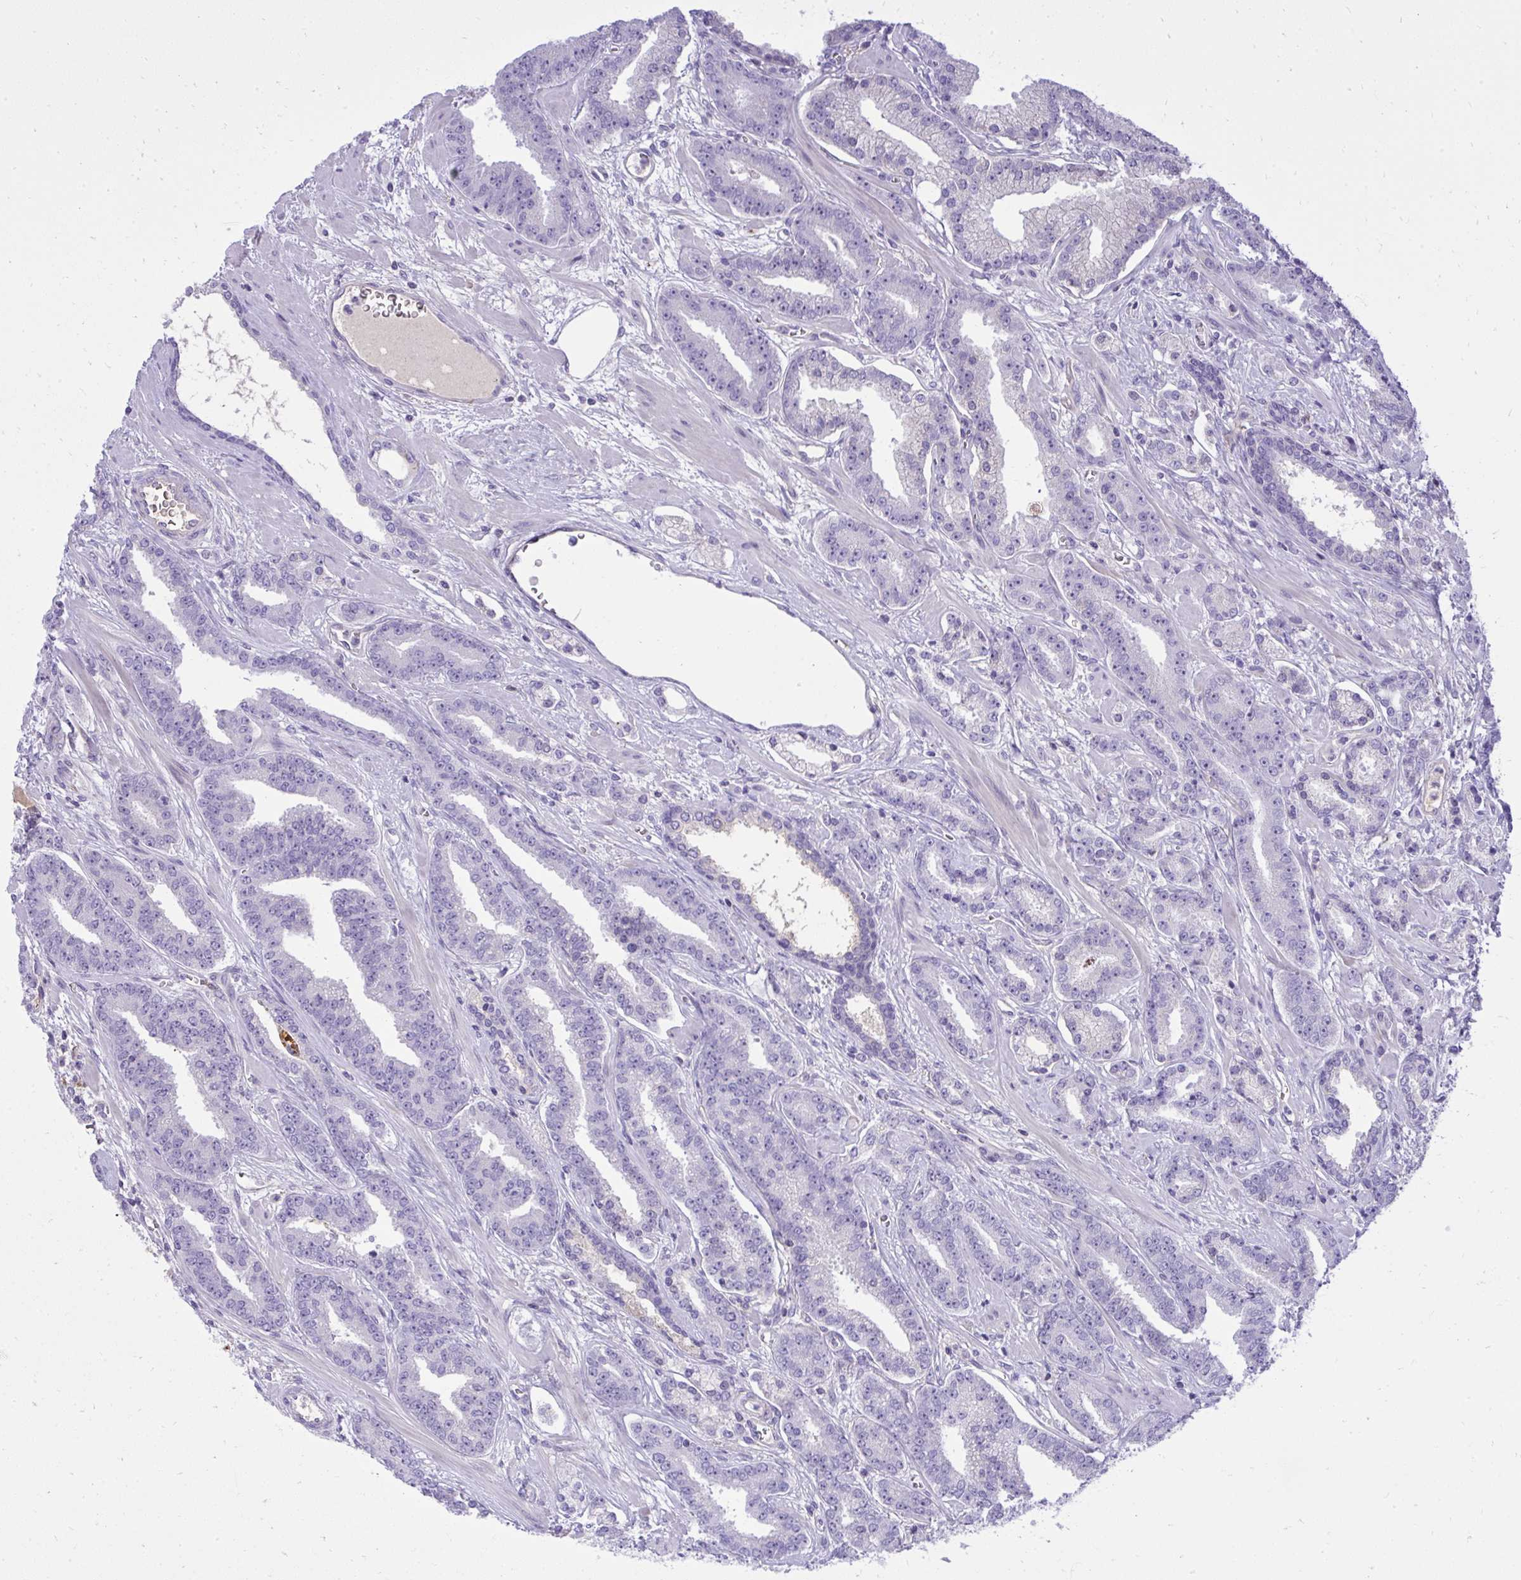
{"staining": {"intensity": "negative", "quantity": "none", "location": "none"}, "tissue": "prostate cancer", "cell_type": "Tumor cells", "image_type": "cancer", "snomed": [{"axis": "morphology", "description": "Adenocarcinoma, High grade"}, {"axis": "topography", "description": "Prostate"}], "caption": "Prostate adenocarcinoma (high-grade) was stained to show a protein in brown. There is no significant positivity in tumor cells.", "gene": "PITPNM3", "patient": {"sex": "male", "age": 60}}